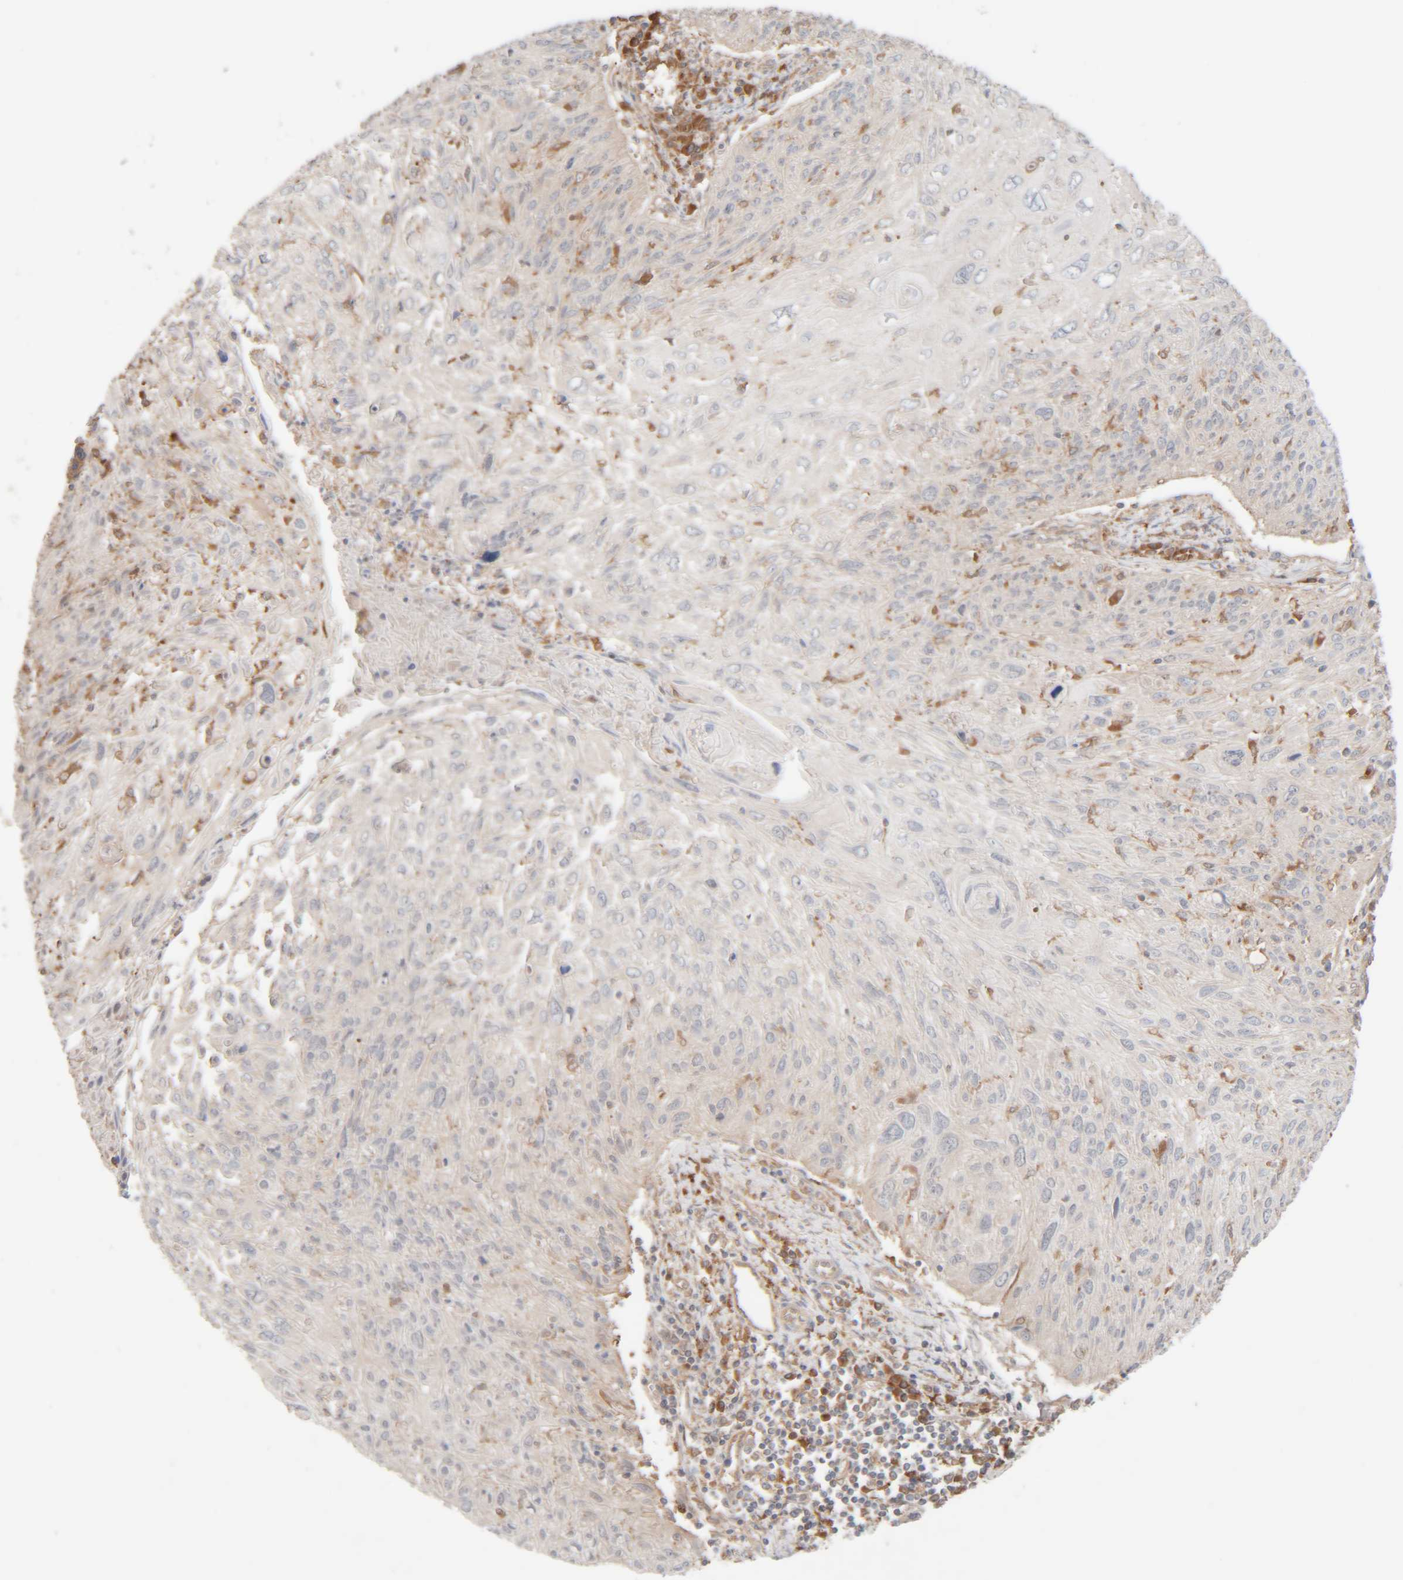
{"staining": {"intensity": "negative", "quantity": "none", "location": "none"}, "tissue": "cervical cancer", "cell_type": "Tumor cells", "image_type": "cancer", "snomed": [{"axis": "morphology", "description": "Squamous cell carcinoma, NOS"}, {"axis": "topography", "description": "Cervix"}], "caption": "Tumor cells are negative for protein expression in human squamous cell carcinoma (cervical).", "gene": "TMEM192", "patient": {"sex": "female", "age": 51}}